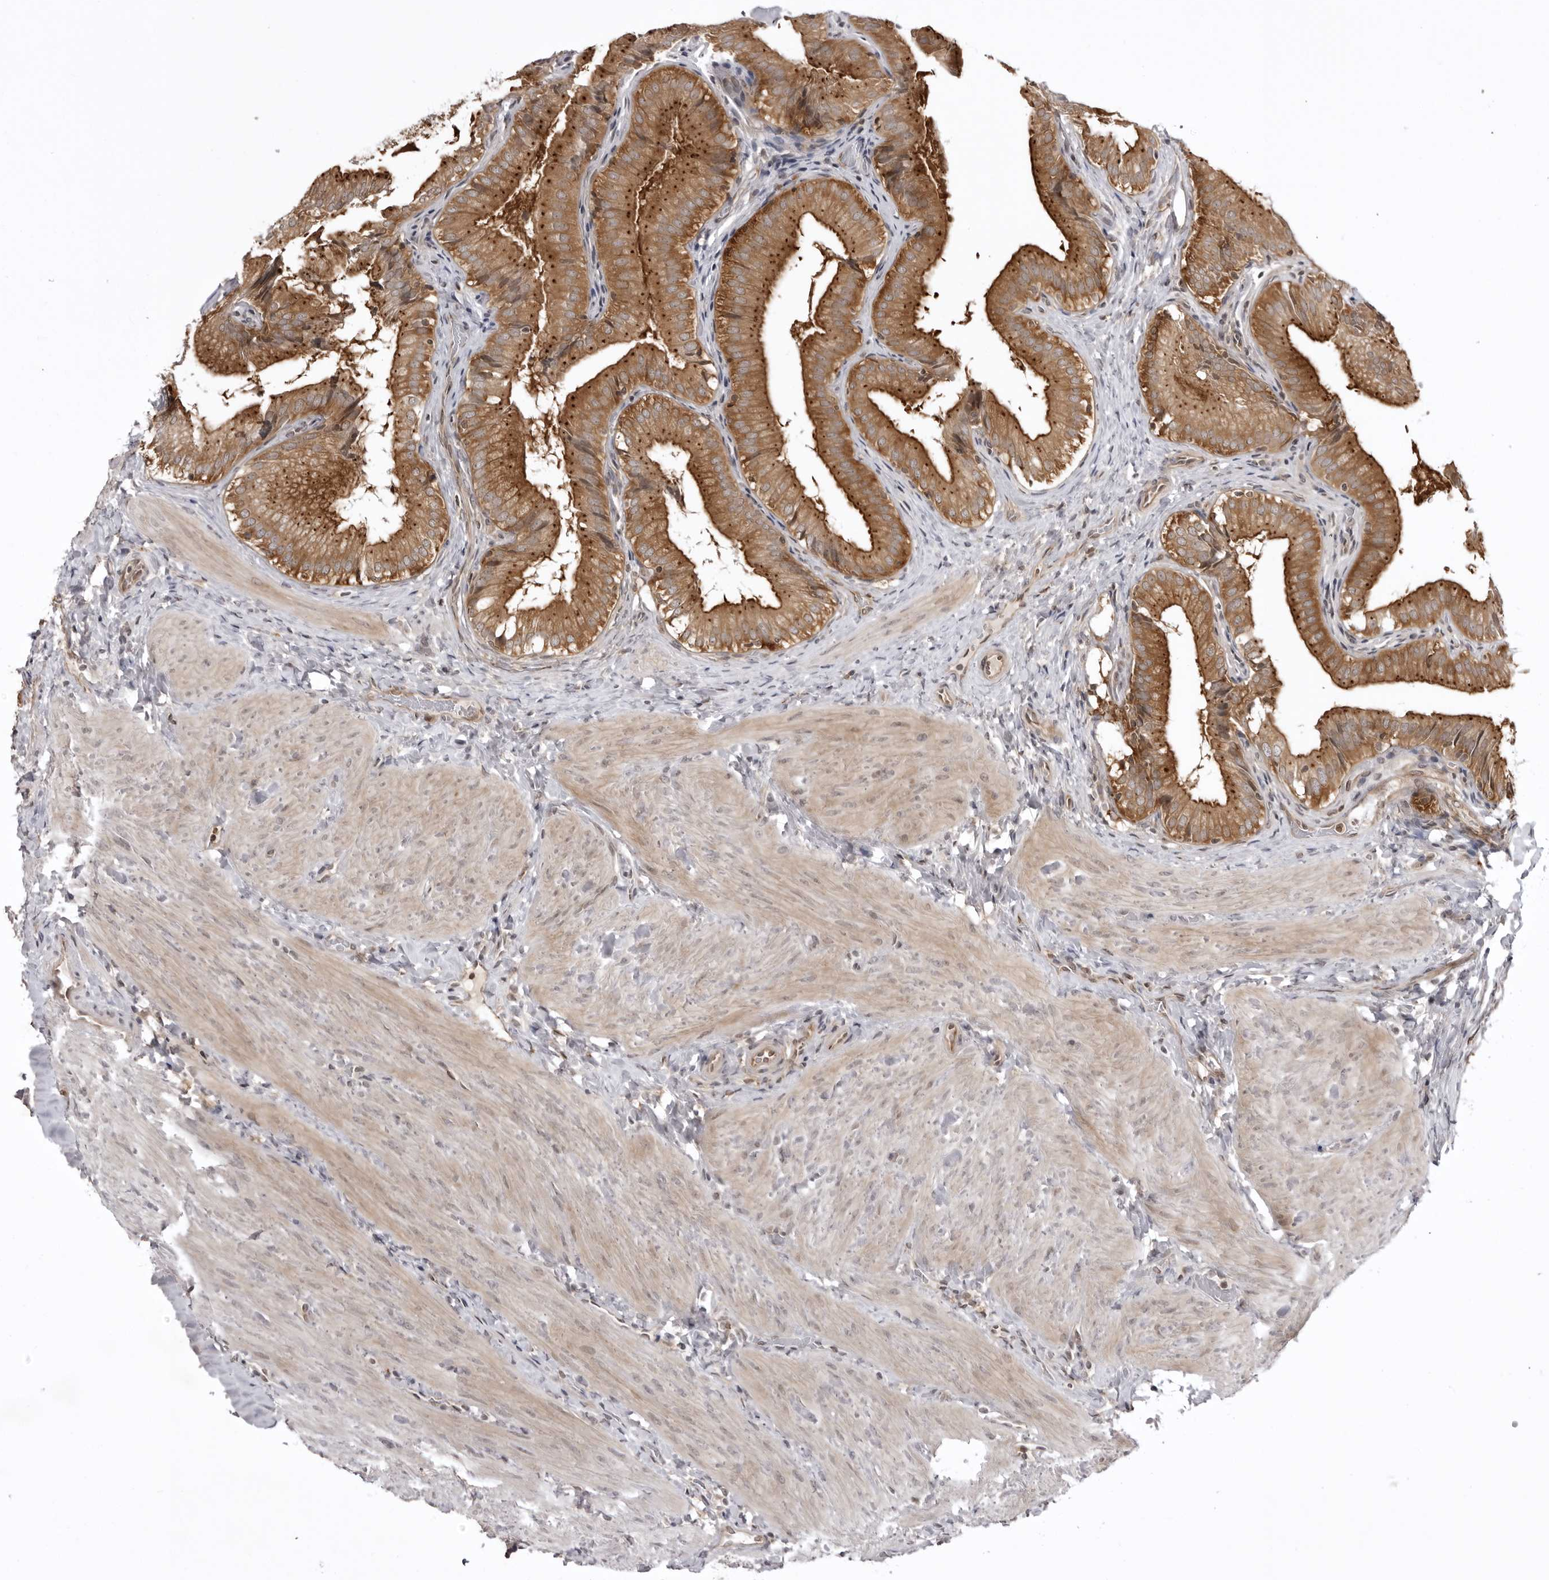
{"staining": {"intensity": "strong", "quantity": ">75%", "location": "cytoplasmic/membranous"}, "tissue": "gallbladder", "cell_type": "Glandular cells", "image_type": "normal", "snomed": [{"axis": "morphology", "description": "Normal tissue, NOS"}, {"axis": "topography", "description": "Gallbladder"}], "caption": "DAB (3,3'-diaminobenzidine) immunohistochemical staining of normal gallbladder shows strong cytoplasmic/membranous protein positivity in approximately >75% of glandular cells. (Stains: DAB (3,3'-diaminobenzidine) in brown, nuclei in blue, Microscopy: brightfield microscopy at high magnification).", "gene": "USP43", "patient": {"sex": "female", "age": 30}}